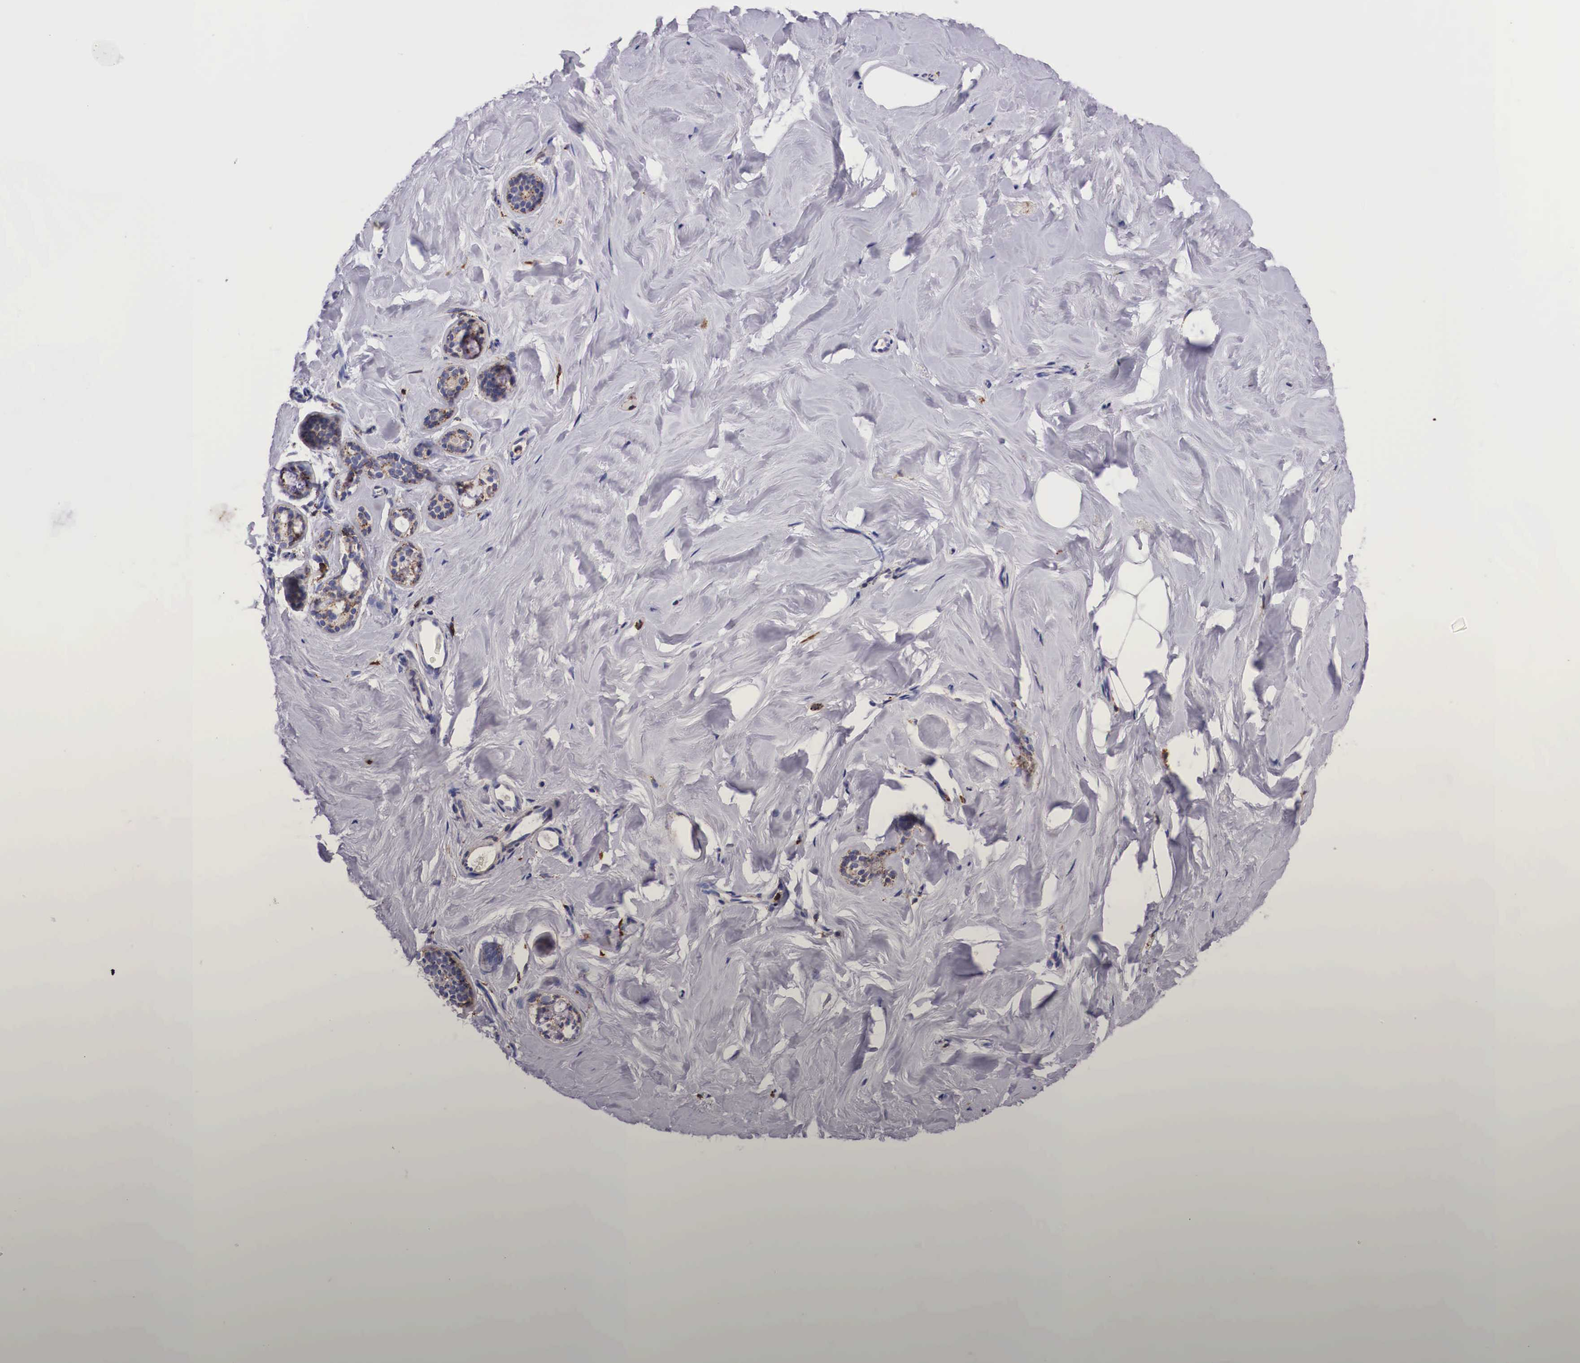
{"staining": {"intensity": "negative", "quantity": "none", "location": "none"}, "tissue": "breast", "cell_type": "Adipocytes", "image_type": "normal", "snomed": [{"axis": "morphology", "description": "Normal tissue, NOS"}, {"axis": "topography", "description": "Breast"}], "caption": "The micrograph displays no significant positivity in adipocytes of breast. (Brightfield microscopy of DAB immunohistochemistry at high magnification).", "gene": "NAGA", "patient": {"sex": "female", "age": 54}}